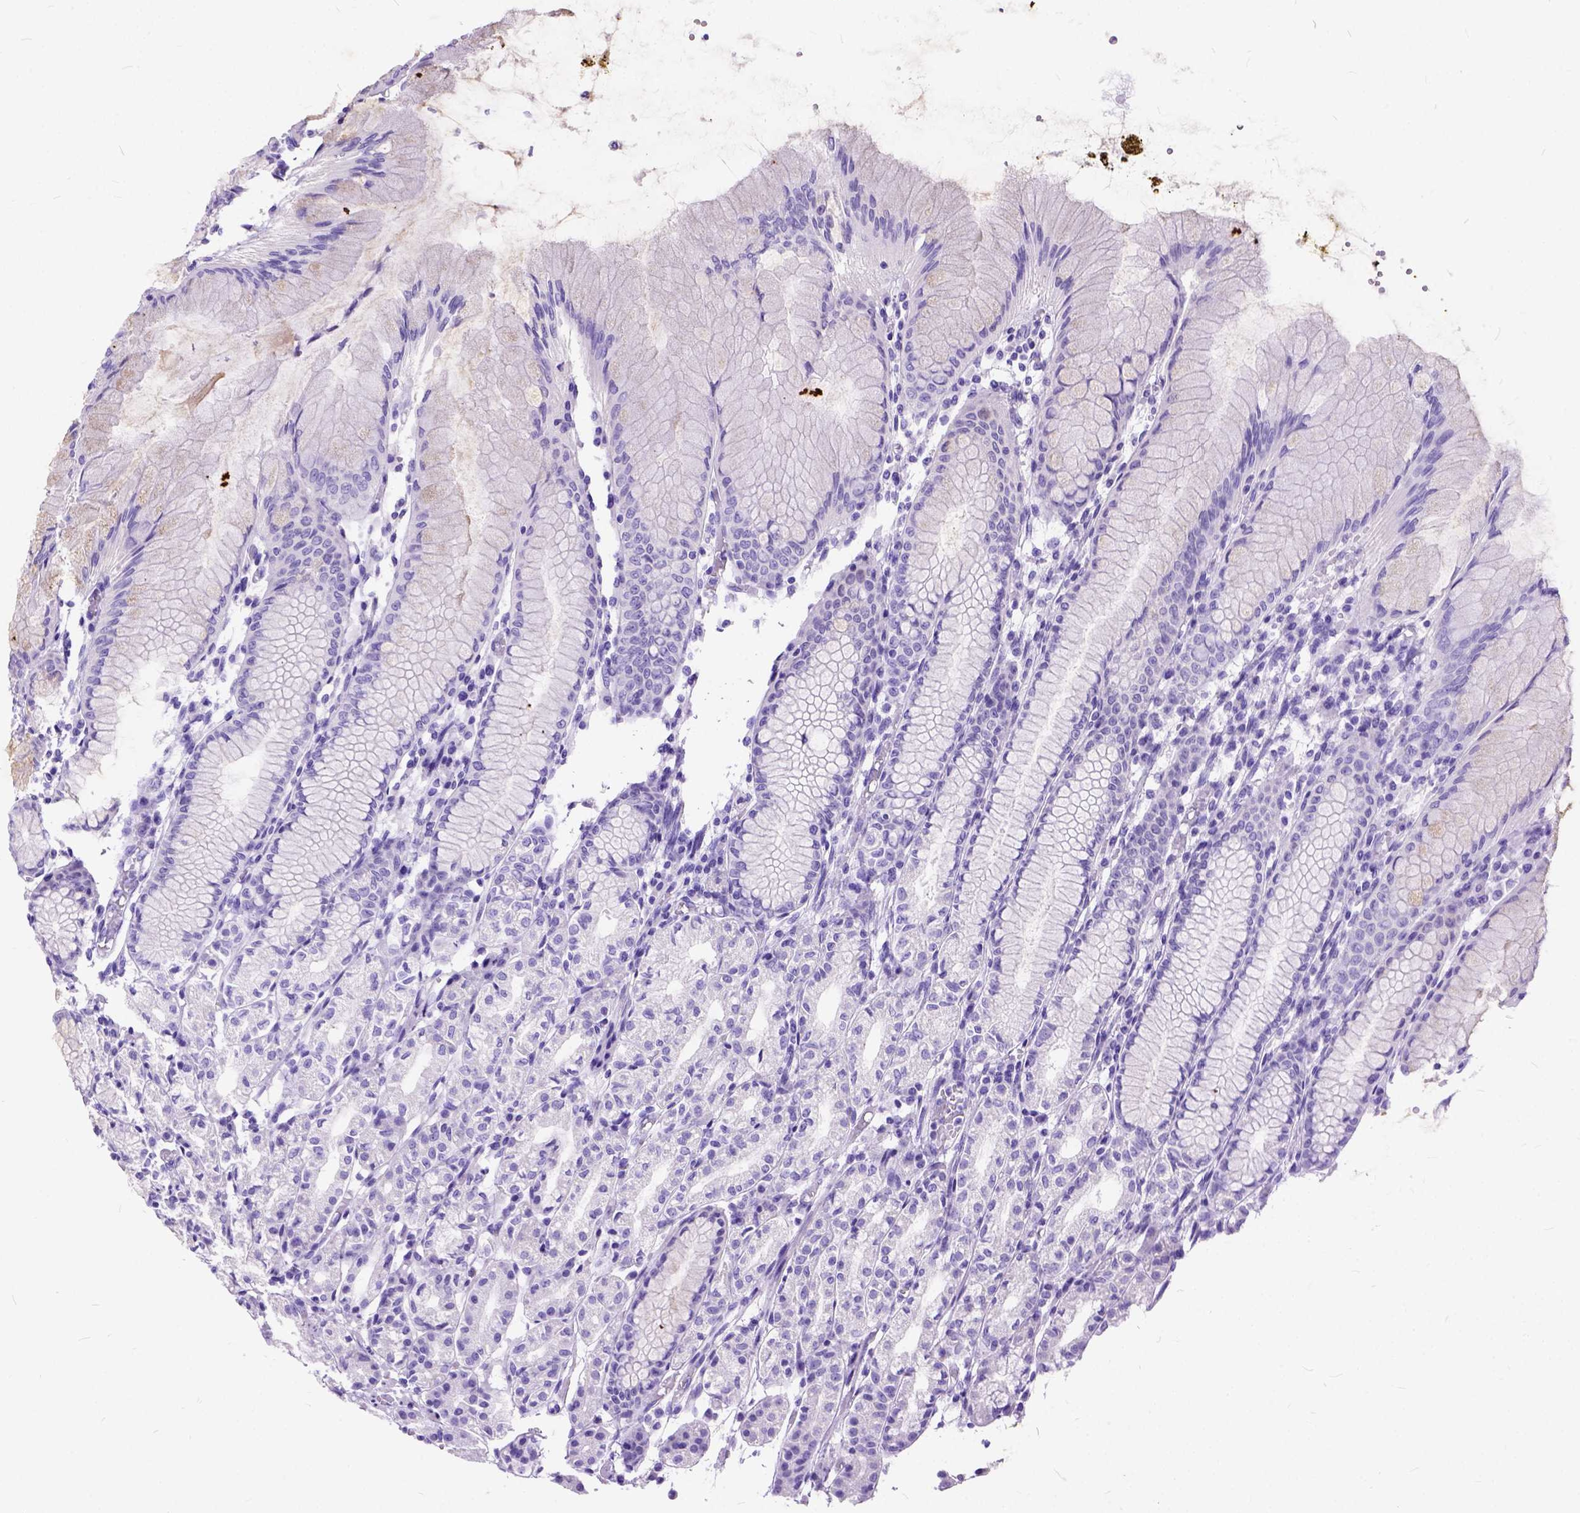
{"staining": {"intensity": "negative", "quantity": "none", "location": "none"}, "tissue": "stomach", "cell_type": "Glandular cells", "image_type": "normal", "snomed": [{"axis": "morphology", "description": "Normal tissue, NOS"}, {"axis": "topography", "description": "Stomach"}], "caption": "There is no significant staining in glandular cells of stomach.", "gene": "C1QTNF3", "patient": {"sex": "female", "age": 57}}